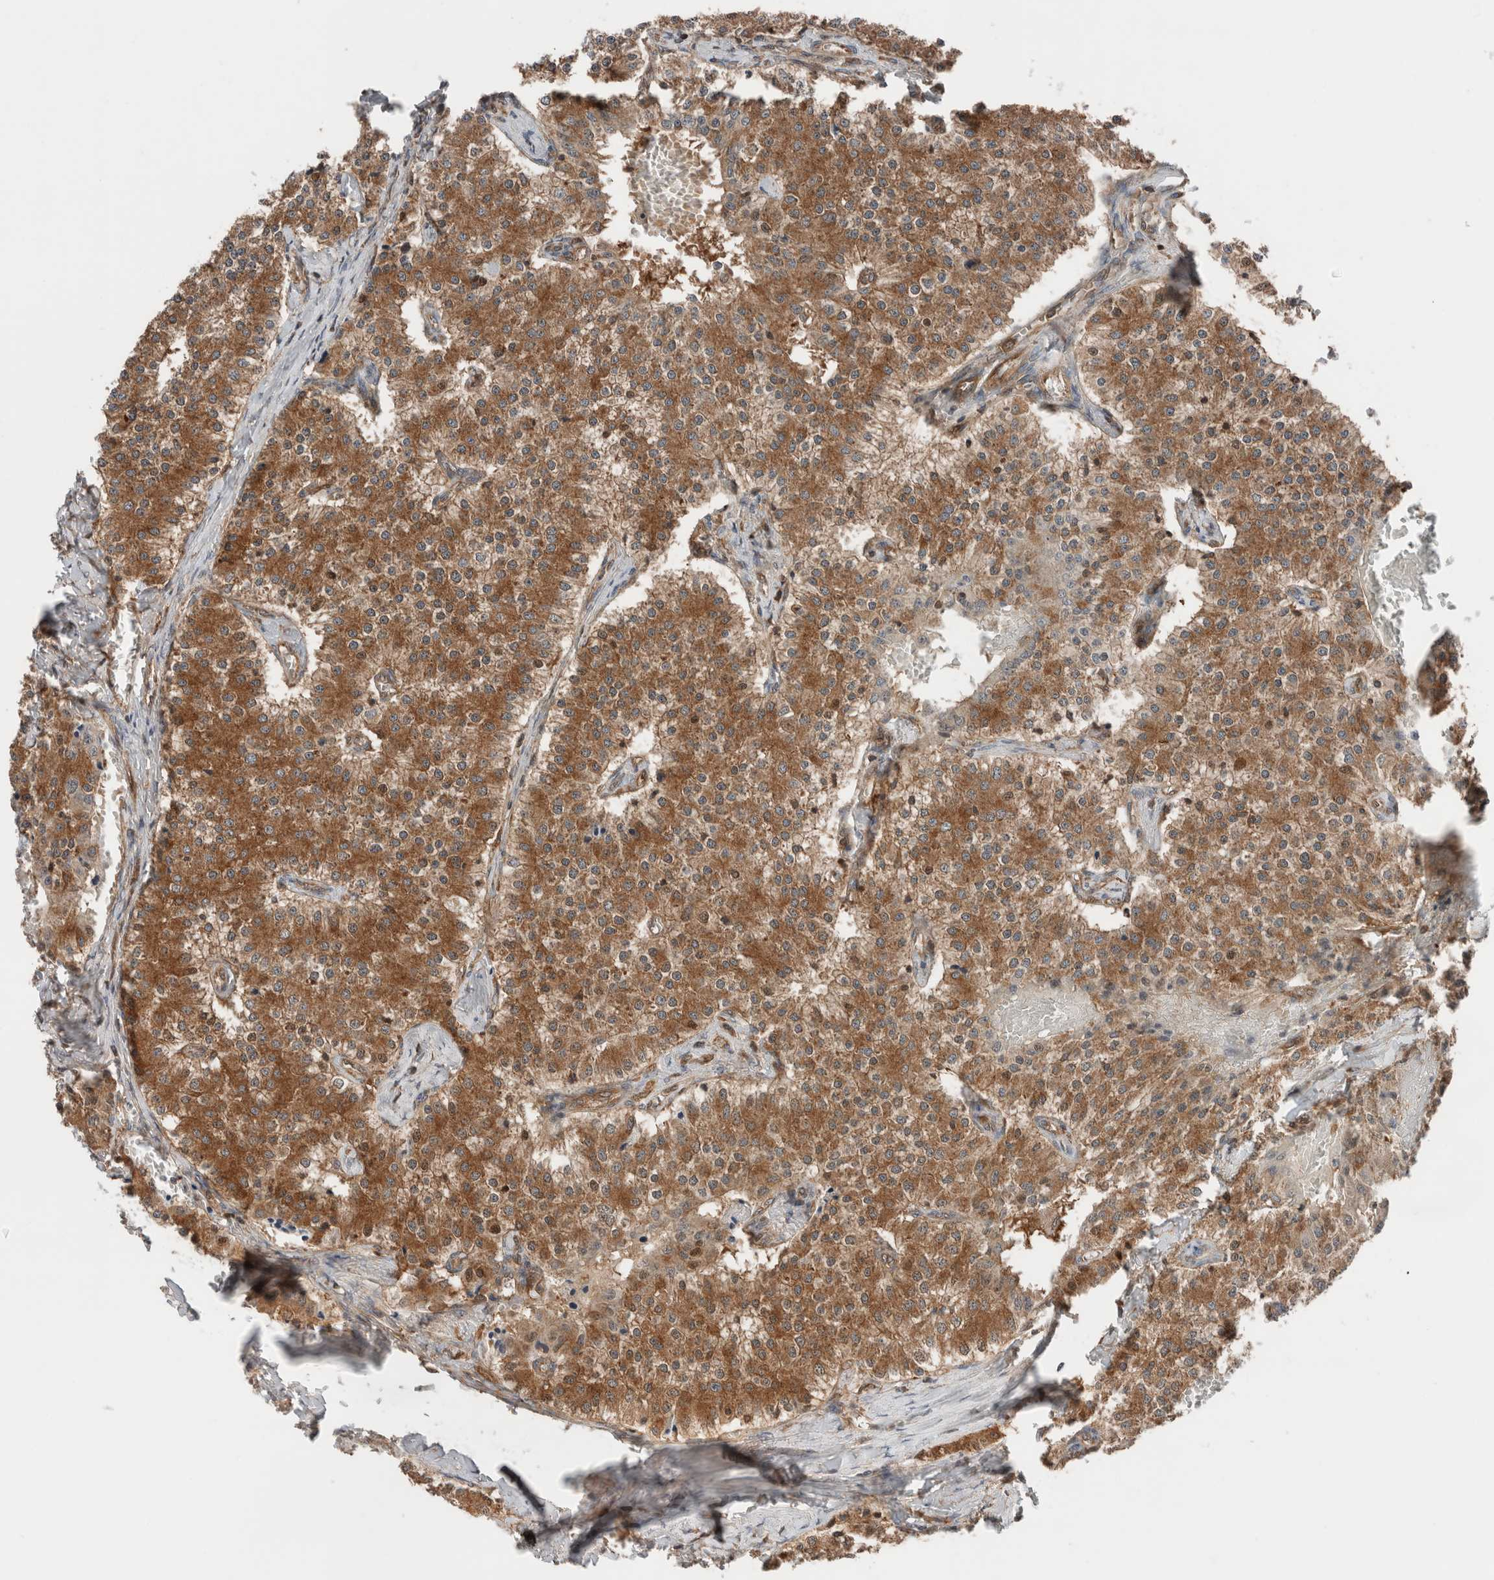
{"staining": {"intensity": "moderate", "quantity": ">75%", "location": "cytoplasmic/membranous"}, "tissue": "carcinoid", "cell_type": "Tumor cells", "image_type": "cancer", "snomed": [{"axis": "morphology", "description": "Carcinoid, malignant, NOS"}, {"axis": "topography", "description": "Colon"}], "caption": "Malignant carcinoid was stained to show a protein in brown. There is medium levels of moderate cytoplasmic/membranous expression in approximately >75% of tumor cells. (DAB IHC, brown staining for protein, blue staining for nuclei).", "gene": "XPNPEP1", "patient": {"sex": "female", "age": 52}}